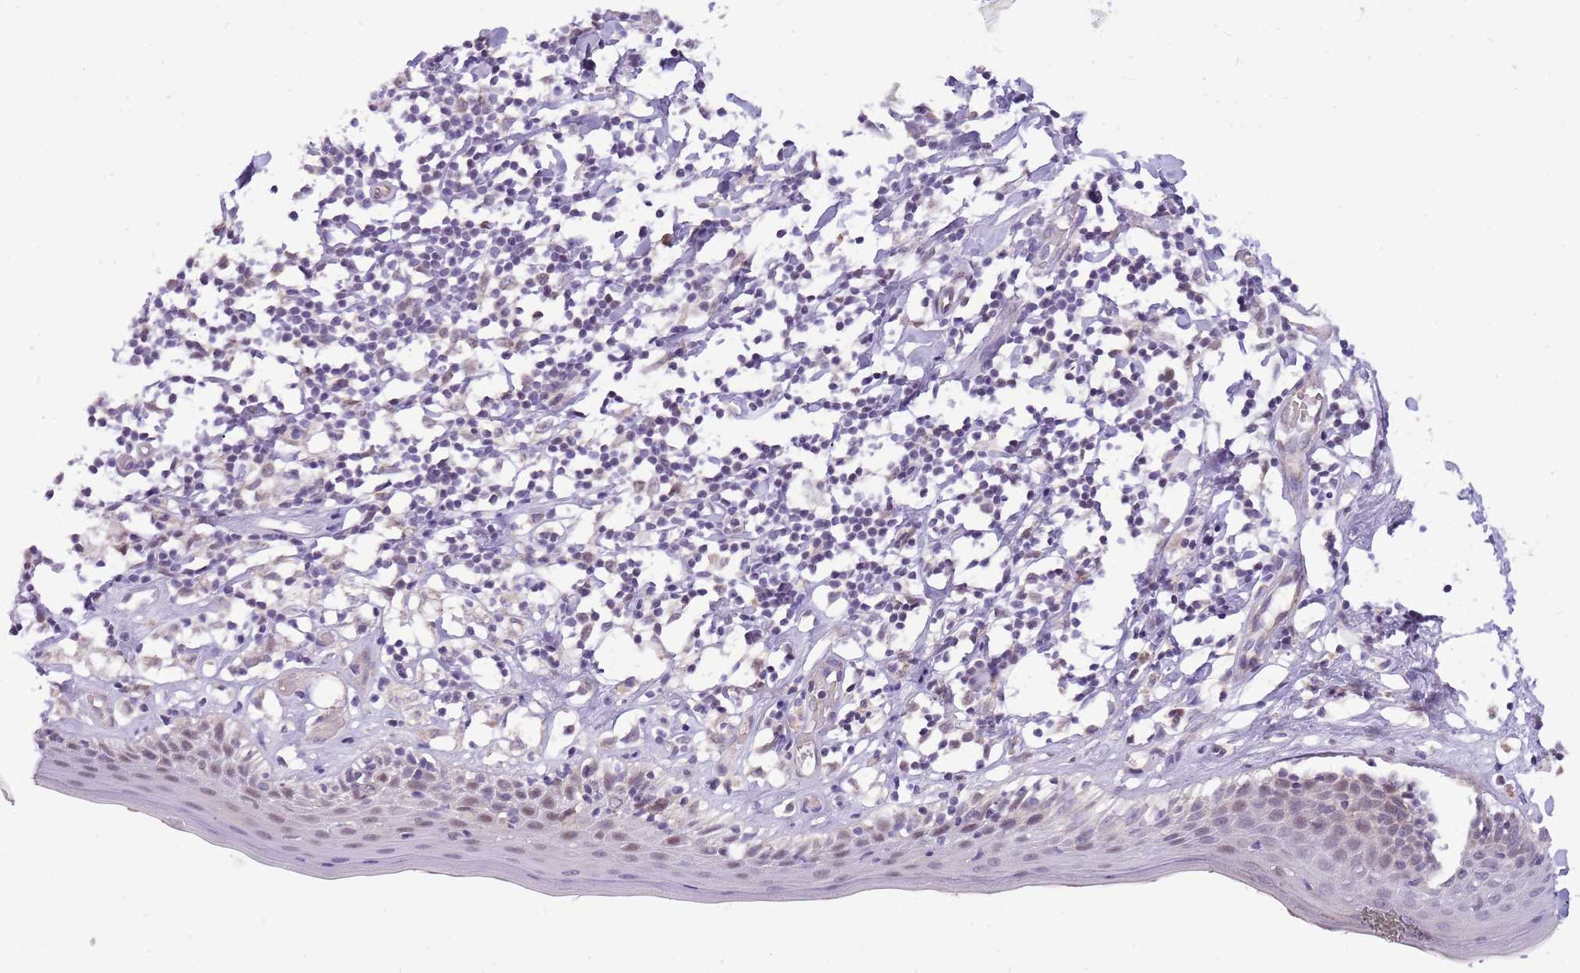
{"staining": {"intensity": "moderate", "quantity": "25%-75%", "location": "nuclear"}, "tissue": "skin", "cell_type": "Epidermal cells", "image_type": "normal", "snomed": [{"axis": "morphology", "description": "Normal tissue, NOS"}, {"axis": "topography", "description": "Adipose tissue"}, {"axis": "topography", "description": "Vascular tissue"}, {"axis": "topography", "description": "Vulva"}, {"axis": "topography", "description": "Peripheral nerve tissue"}], "caption": "A histopathology image of human skin stained for a protein reveals moderate nuclear brown staining in epidermal cells. (DAB IHC with brightfield microscopy, high magnification).", "gene": "PCNX1", "patient": {"sex": "female", "age": 86}}